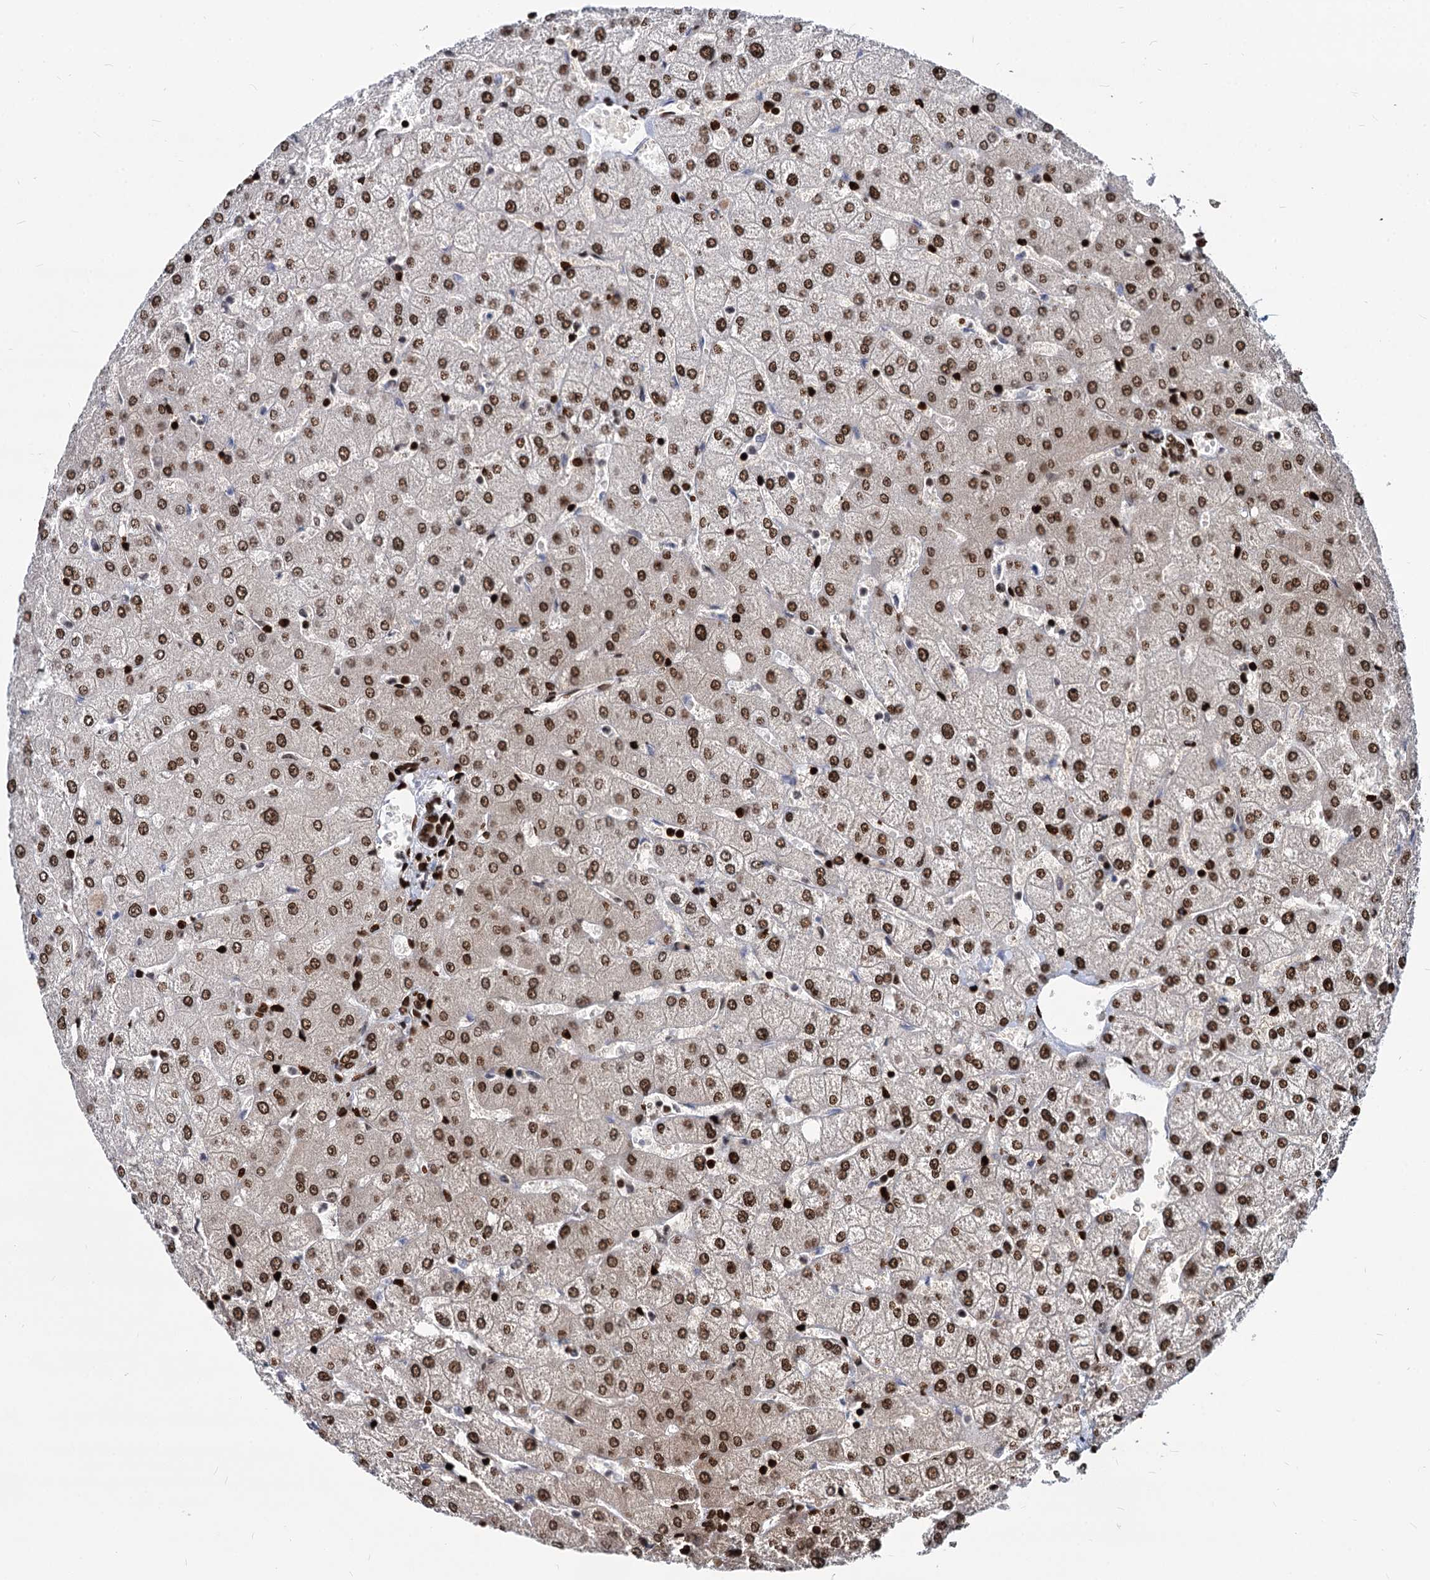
{"staining": {"intensity": "strong", "quantity": ">75%", "location": "nuclear"}, "tissue": "liver", "cell_type": "Cholangiocytes", "image_type": "normal", "snomed": [{"axis": "morphology", "description": "Normal tissue, NOS"}, {"axis": "topography", "description": "Liver"}], "caption": "The immunohistochemical stain shows strong nuclear expression in cholangiocytes of unremarkable liver. The staining is performed using DAB (3,3'-diaminobenzidine) brown chromogen to label protein expression. The nuclei are counter-stained blue using hematoxylin.", "gene": "MECP2", "patient": {"sex": "female", "age": 54}}